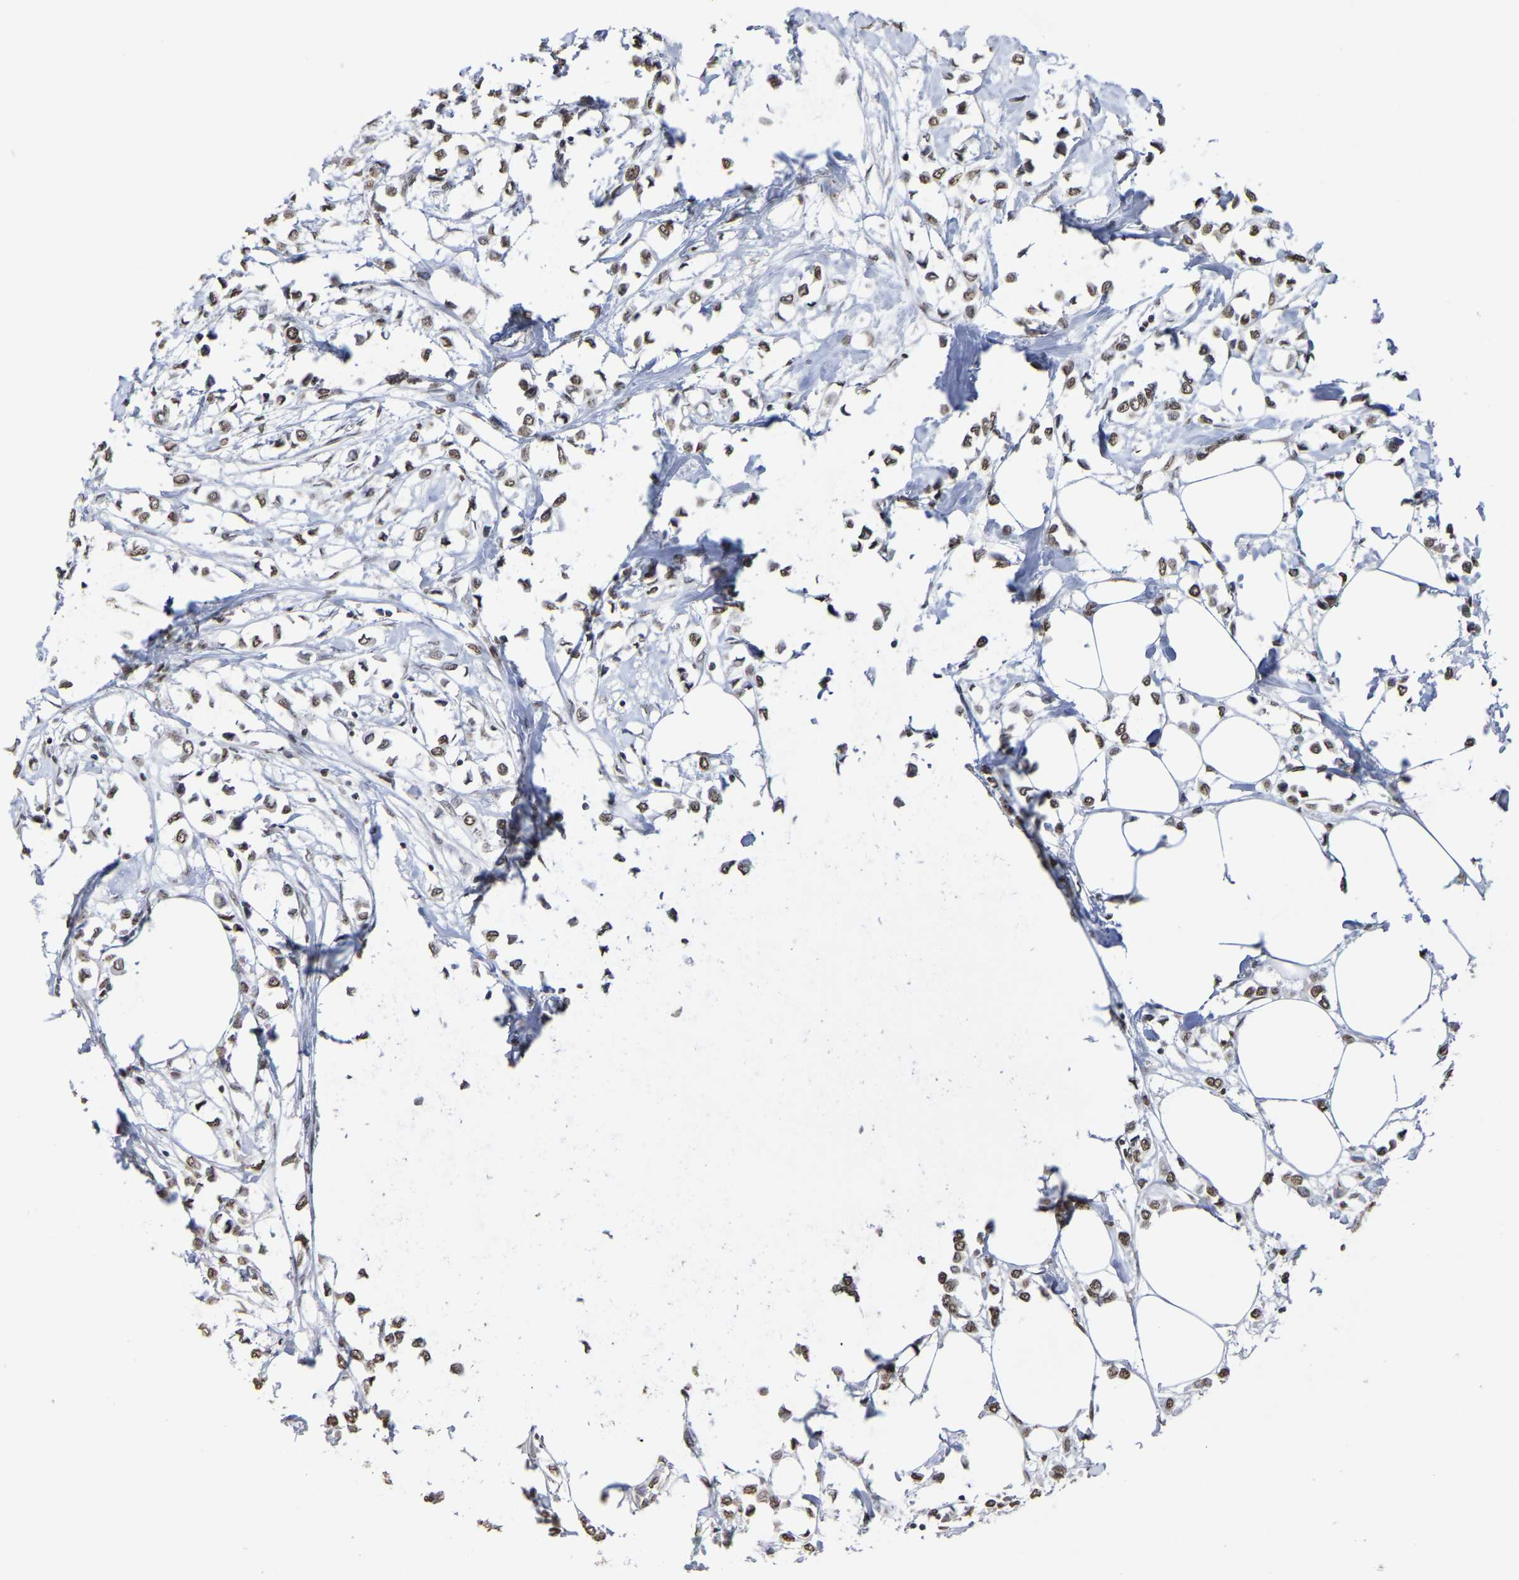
{"staining": {"intensity": "moderate", "quantity": ">75%", "location": "nuclear"}, "tissue": "breast cancer", "cell_type": "Tumor cells", "image_type": "cancer", "snomed": [{"axis": "morphology", "description": "Lobular carcinoma"}, {"axis": "topography", "description": "Breast"}], "caption": "The image shows immunohistochemical staining of breast cancer (lobular carcinoma). There is moderate nuclear expression is present in approximately >75% of tumor cells. The staining is performed using DAB brown chromogen to label protein expression. The nuclei are counter-stained blue using hematoxylin.", "gene": "ATF4", "patient": {"sex": "female", "age": 51}}